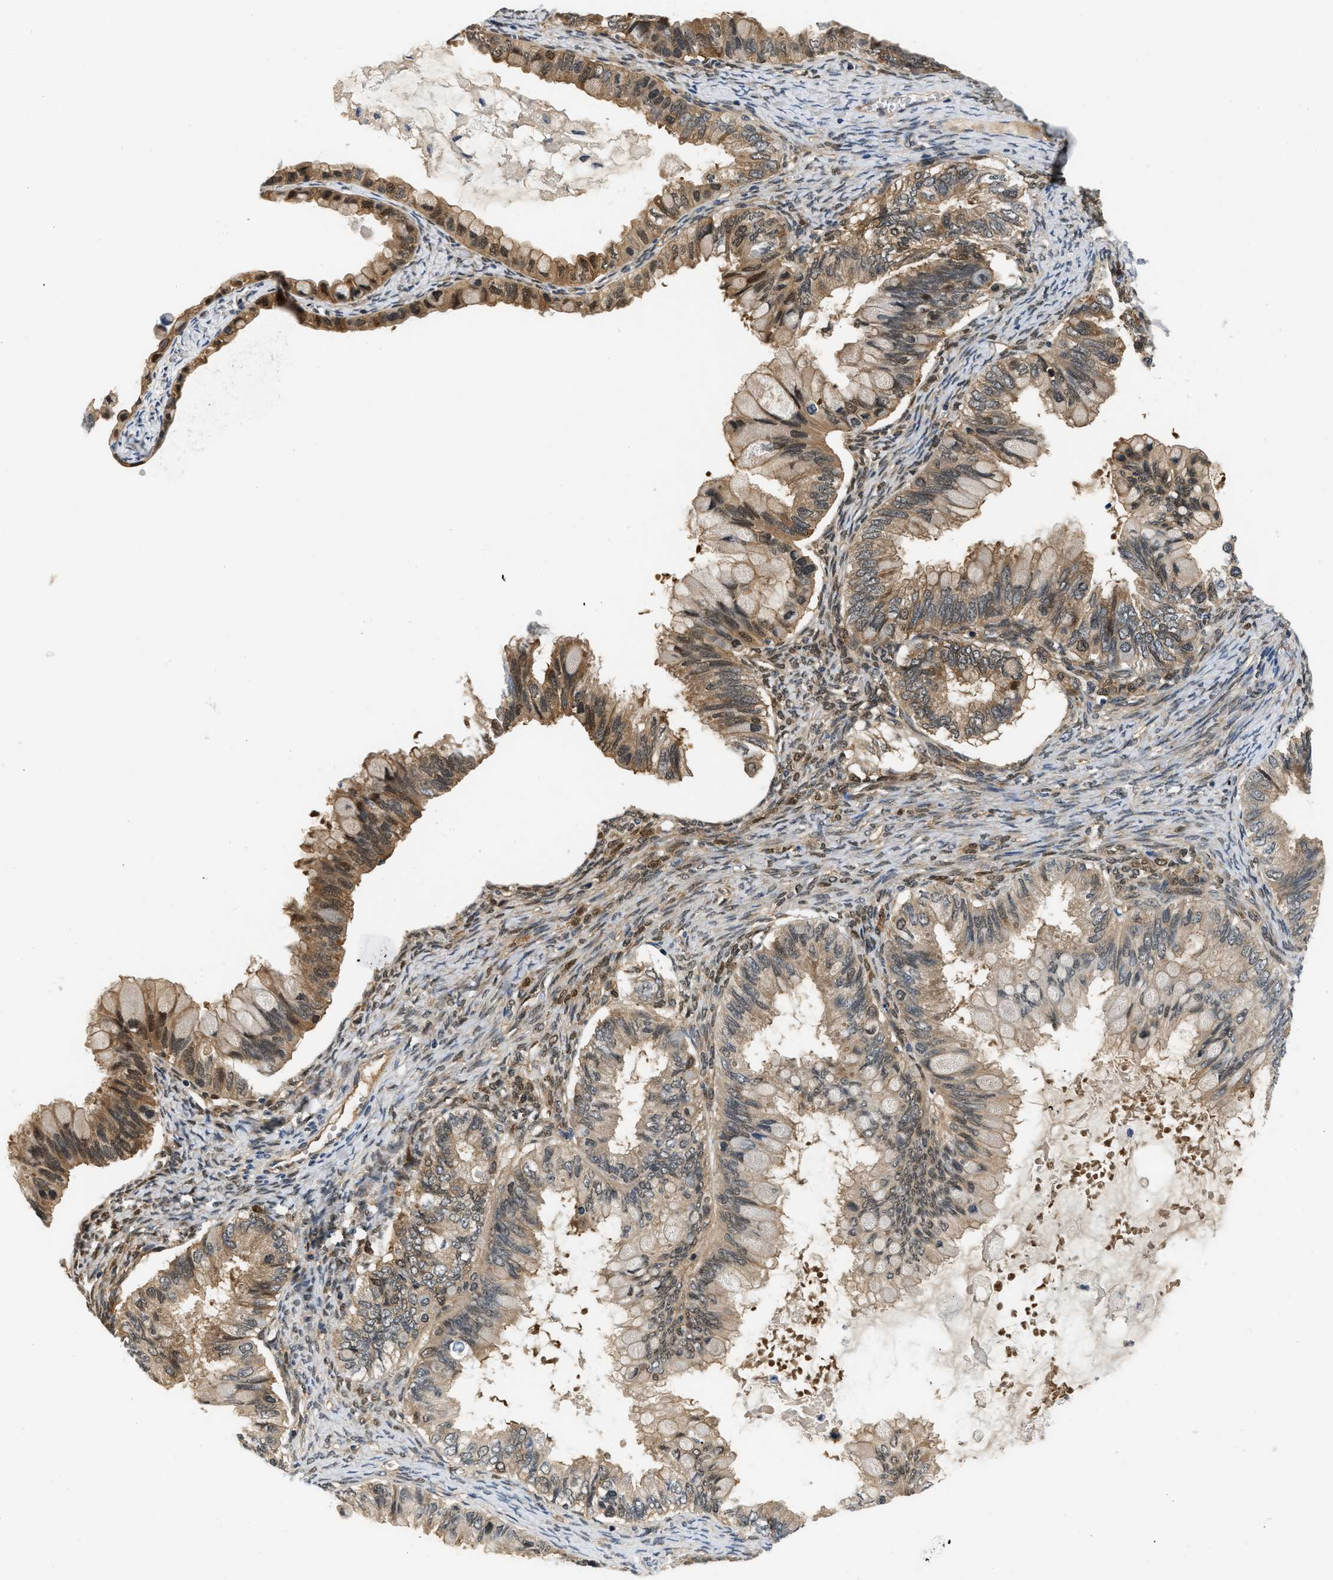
{"staining": {"intensity": "moderate", "quantity": ">75%", "location": "cytoplasmic/membranous,nuclear"}, "tissue": "ovarian cancer", "cell_type": "Tumor cells", "image_type": "cancer", "snomed": [{"axis": "morphology", "description": "Cystadenocarcinoma, mucinous, NOS"}, {"axis": "topography", "description": "Ovary"}], "caption": "Immunohistochemistry of ovarian mucinous cystadenocarcinoma demonstrates medium levels of moderate cytoplasmic/membranous and nuclear expression in approximately >75% of tumor cells.", "gene": "EIF4EBP2", "patient": {"sex": "female", "age": 80}}